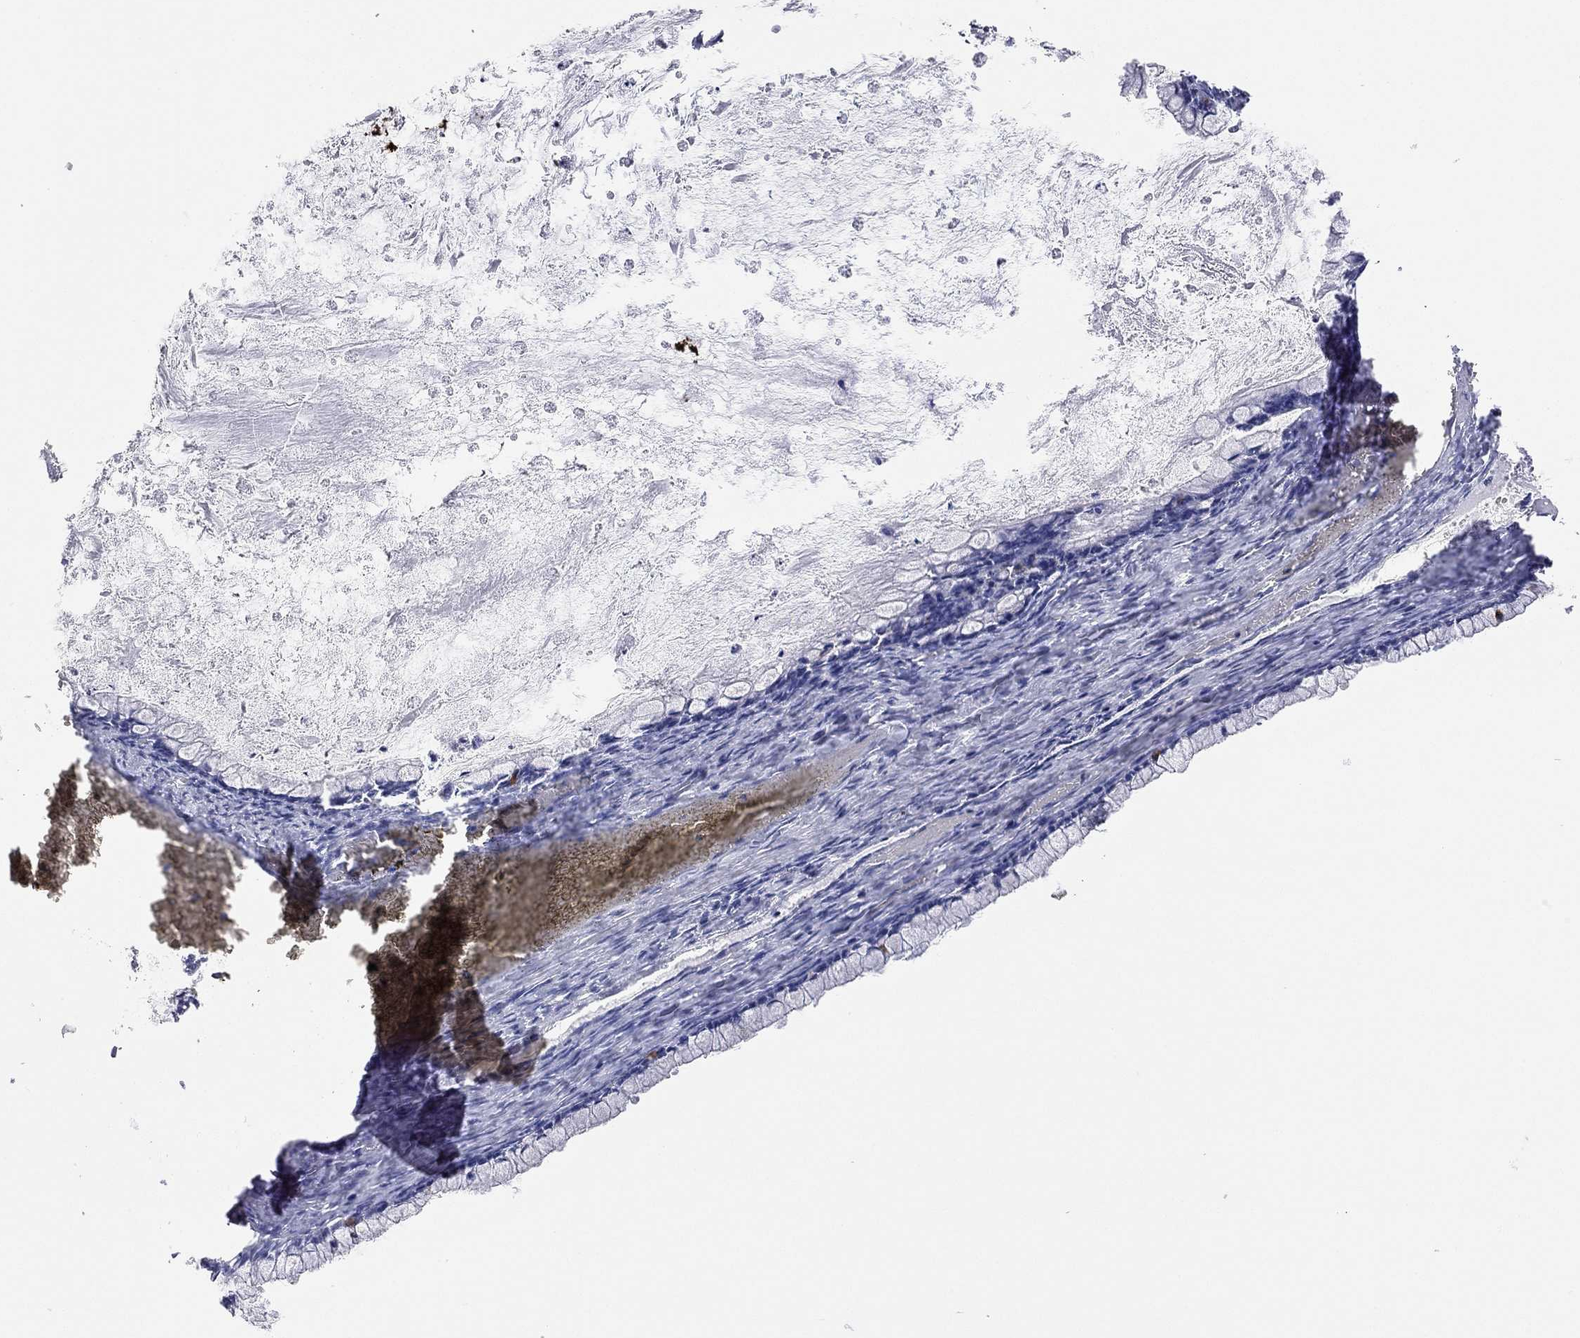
{"staining": {"intensity": "negative", "quantity": "none", "location": "none"}, "tissue": "ovarian cancer", "cell_type": "Tumor cells", "image_type": "cancer", "snomed": [{"axis": "morphology", "description": "Cystadenocarcinoma, mucinous, NOS"}, {"axis": "topography", "description": "Ovary"}], "caption": "Ovarian cancer (mucinous cystadenocarcinoma) was stained to show a protein in brown. There is no significant positivity in tumor cells.", "gene": "TMEM221", "patient": {"sex": "female", "age": 67}}